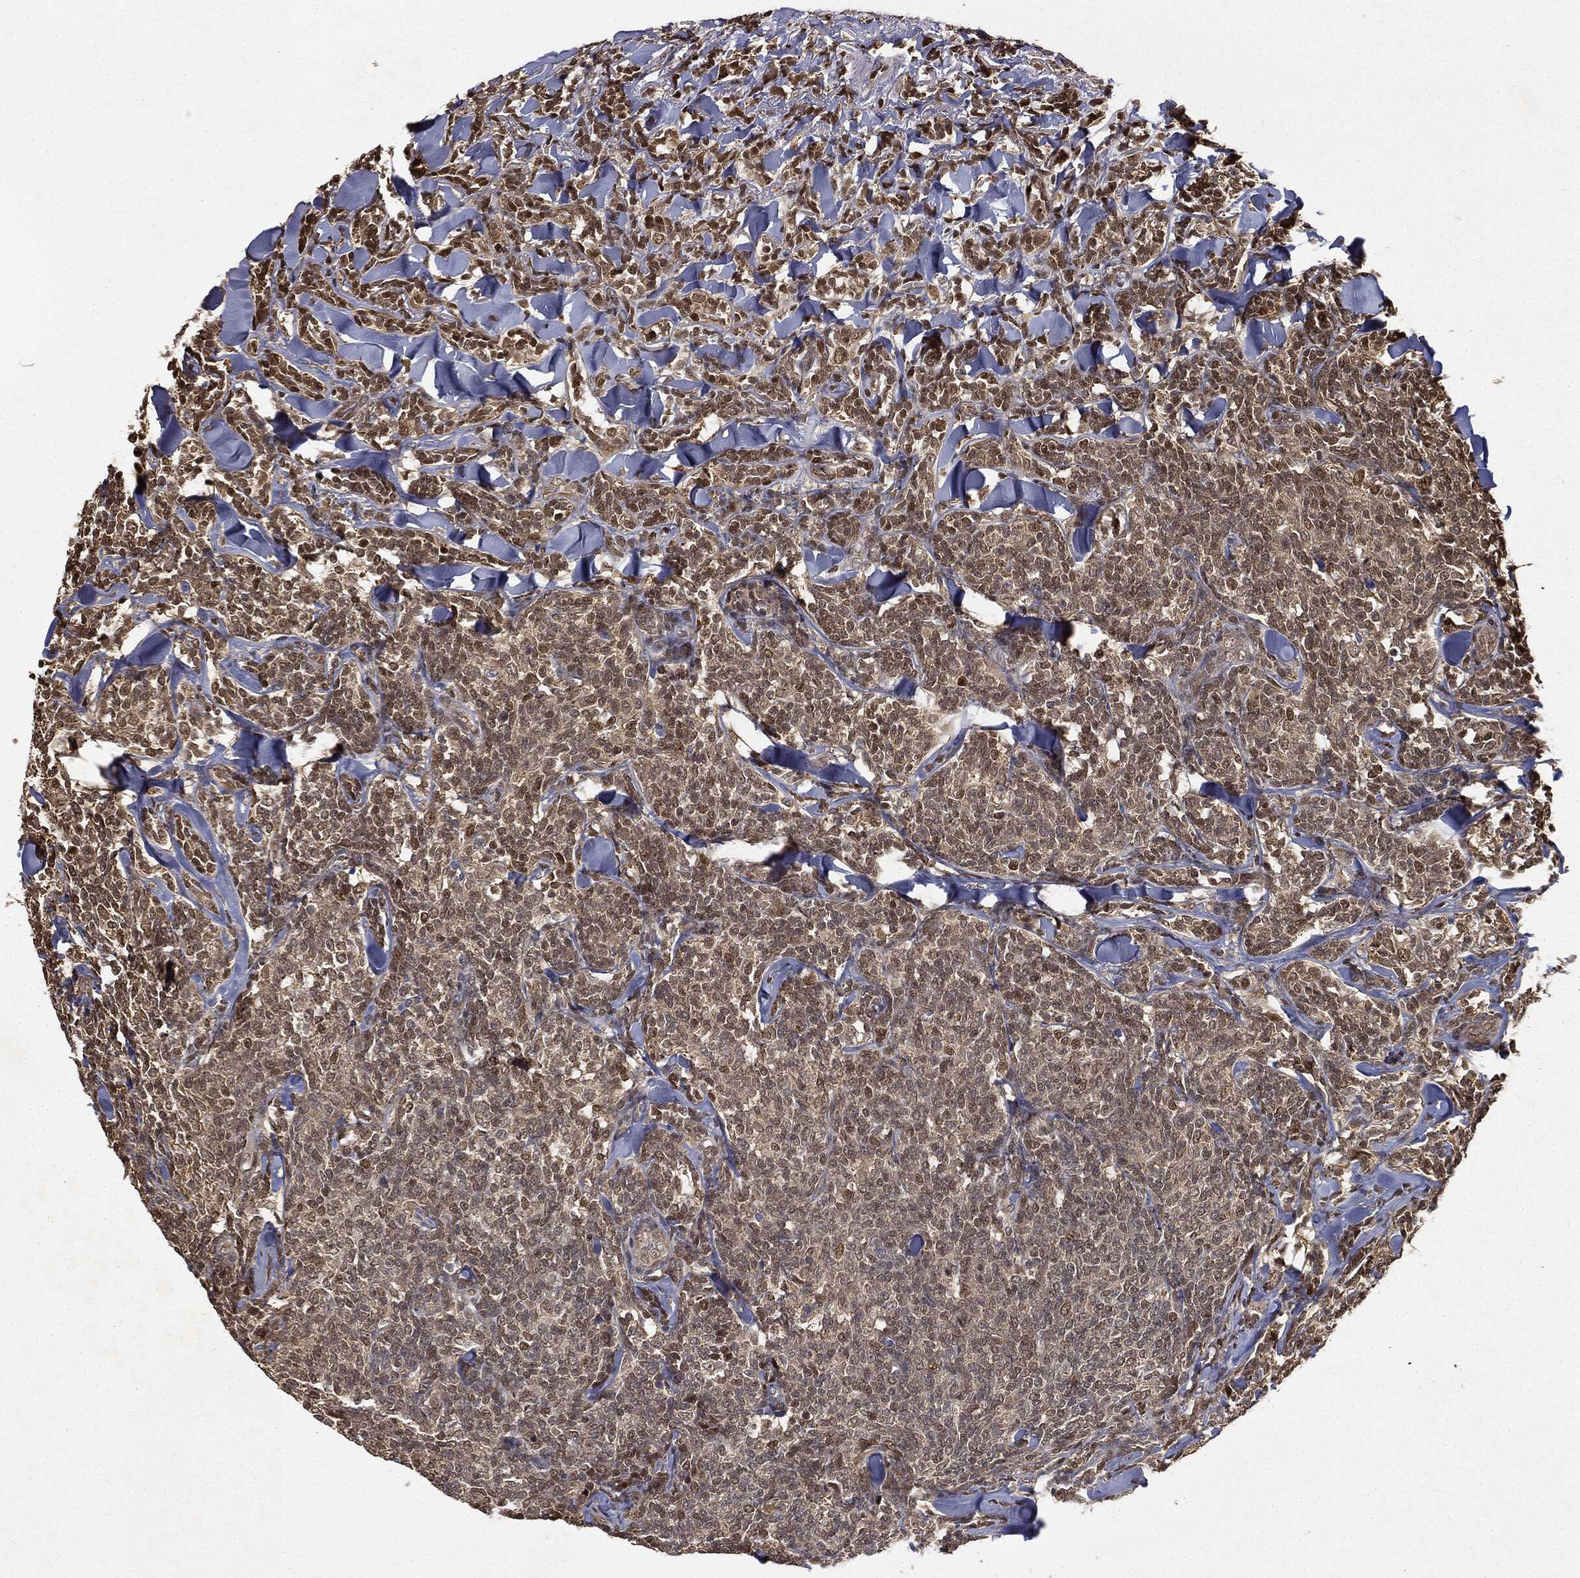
{"staining": {"intensity": "weak", "quantity": "25%-75%", "location": "nuclear"}, "tissue": "lymphoma", "cell_type": "Tumor cells", "image_type": "cancer", "snomed": [{"axis": "morphology", "description": "Malignant lymphoma, non-Hodgkin's type, Low grade"}, {"axis": "topography", "description": "Lymph node"}], "caption": "Lymphoma stained for a protein shows weak nuclear positivity in tumor cells.", "gene": "ZNHIT6", "patient": {"sex": "female", "age": 56}}